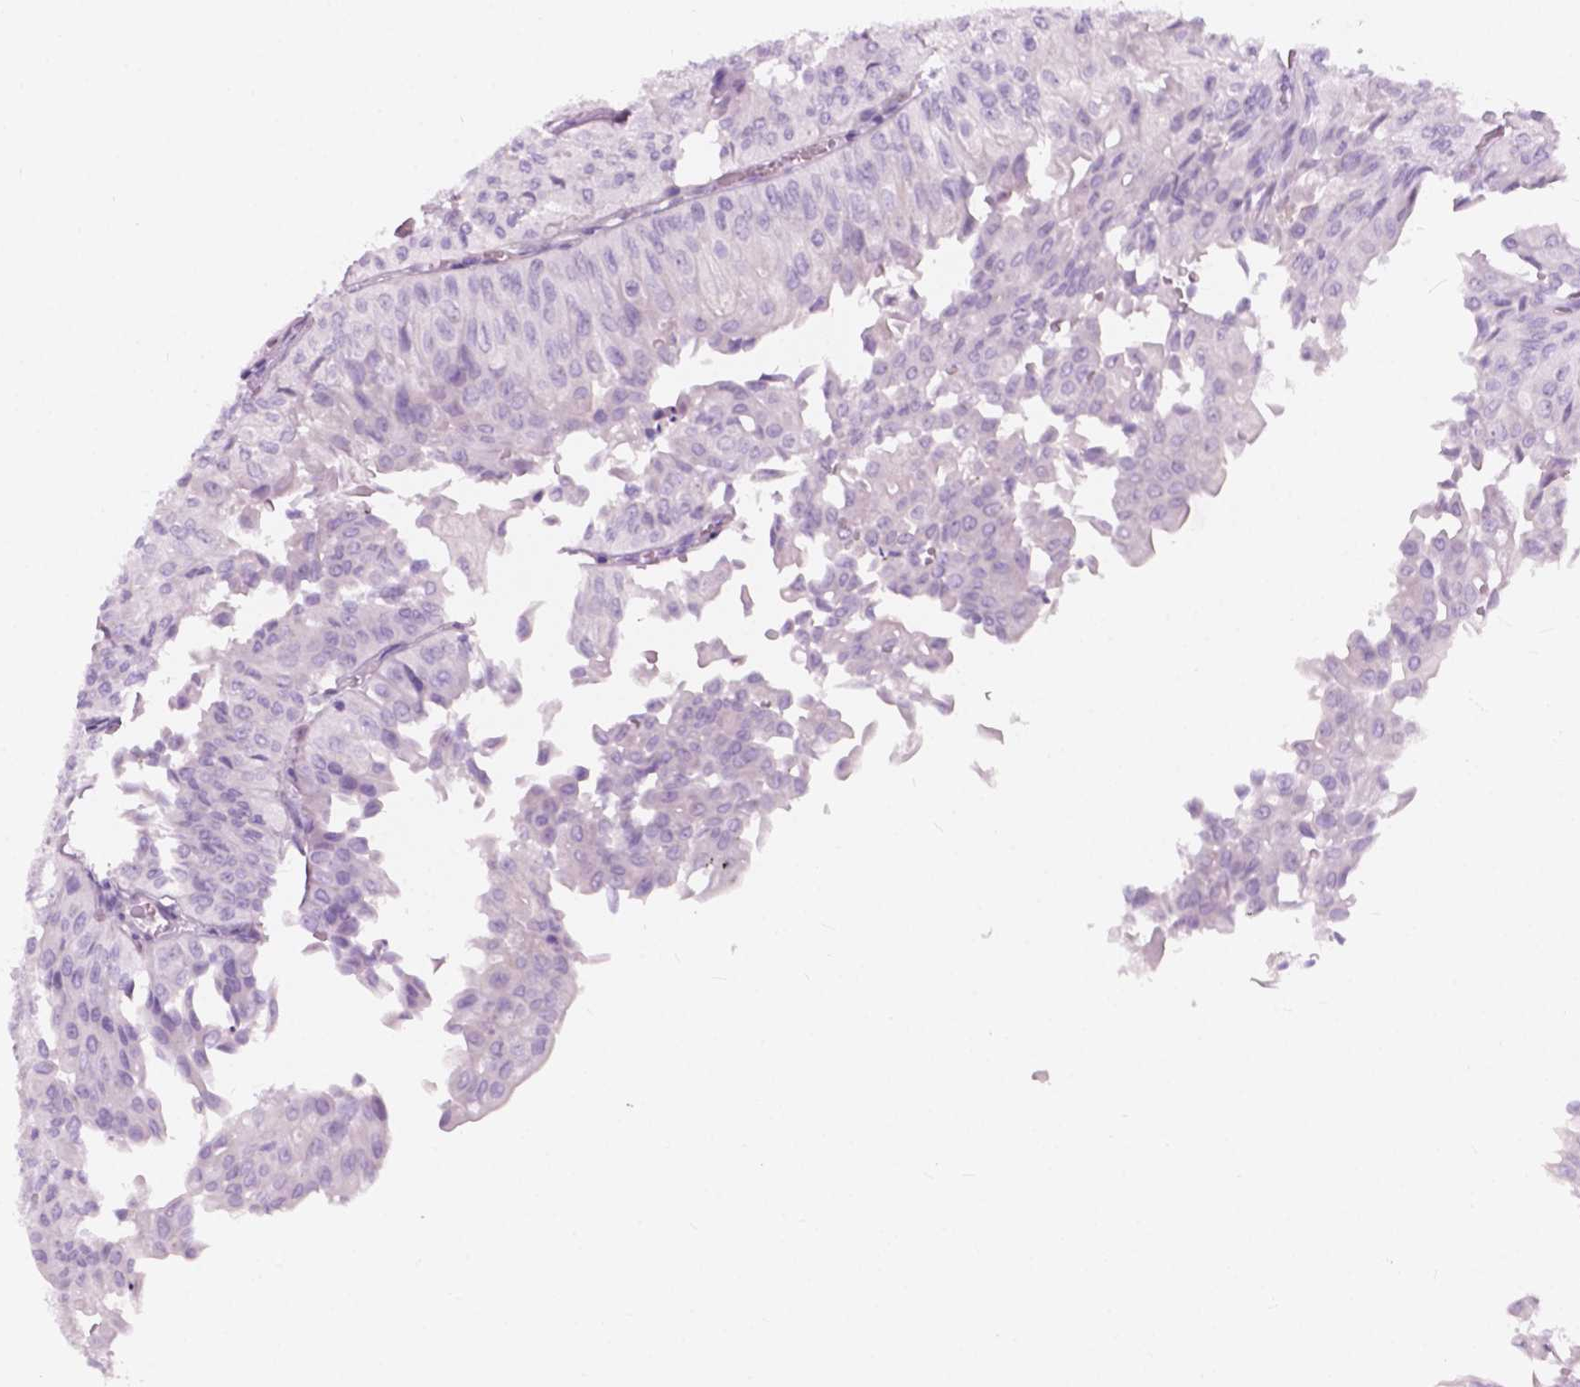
{"staining": {"intensity": "negative", "quantity": "none", "location": "none"}, "tissue": "urothelial cancer", "cell_type": "Tumor cells", "image_type": "cancer", "snomed": [{"axis": "morphology", "description": "Urothelial carcinoma, NOS"}, {"axis": "topography", "description": "Urinary bladder"}], "caption": "Immunohistochemistry histopathology image of human urothelial cancer stained for a protein (brown), which exhibits no staining in tumor cells.", "gene": "FXYD2", "patient": {"sex": "male", "age": 62}}